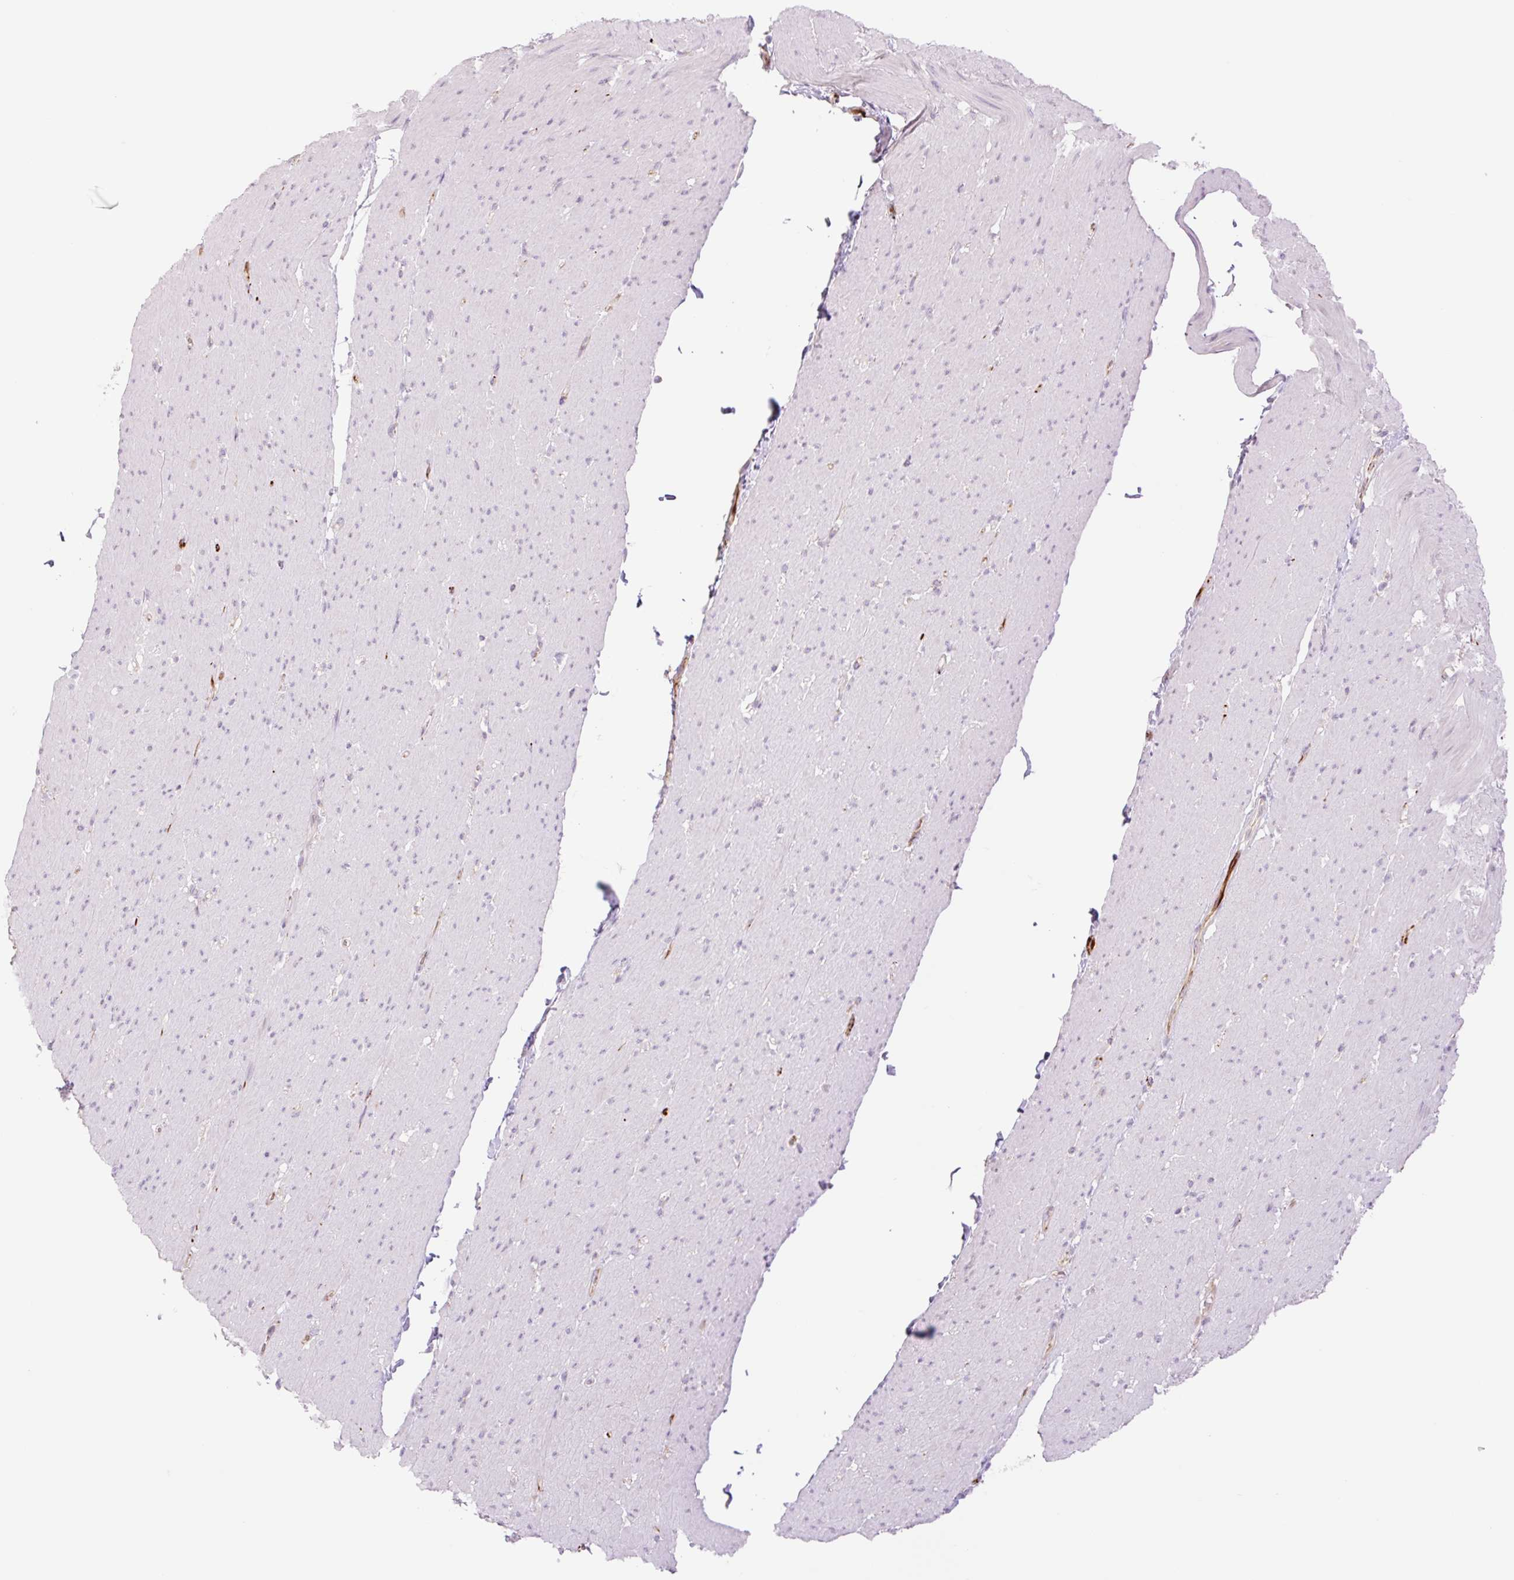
{"staining": {"intensity": "negative", "quantity": "none", "location": "none"}, "tissue": "smooth muscle", "cell_type": "Smooth muscle cells", "image_type": "normal", "snomed": [{"axis": "morphology", "description": "Normal tissue, NOS"}, {"axis": "topography", "description": "Smooth muscle"}, {"axis": "topography", "description": "Rectum"}], "caption": "IHC of normal human smooth muscle demonstrates no positivity in smooth muscle cells. The staining was performed using DAB to visualize the protein expression in brown, while the nuclei were stained in blue with hematoxylin (Magnification: 20x).", "gene": "ZFYVE21", "patient": {"sex": "male", "age": 53}}